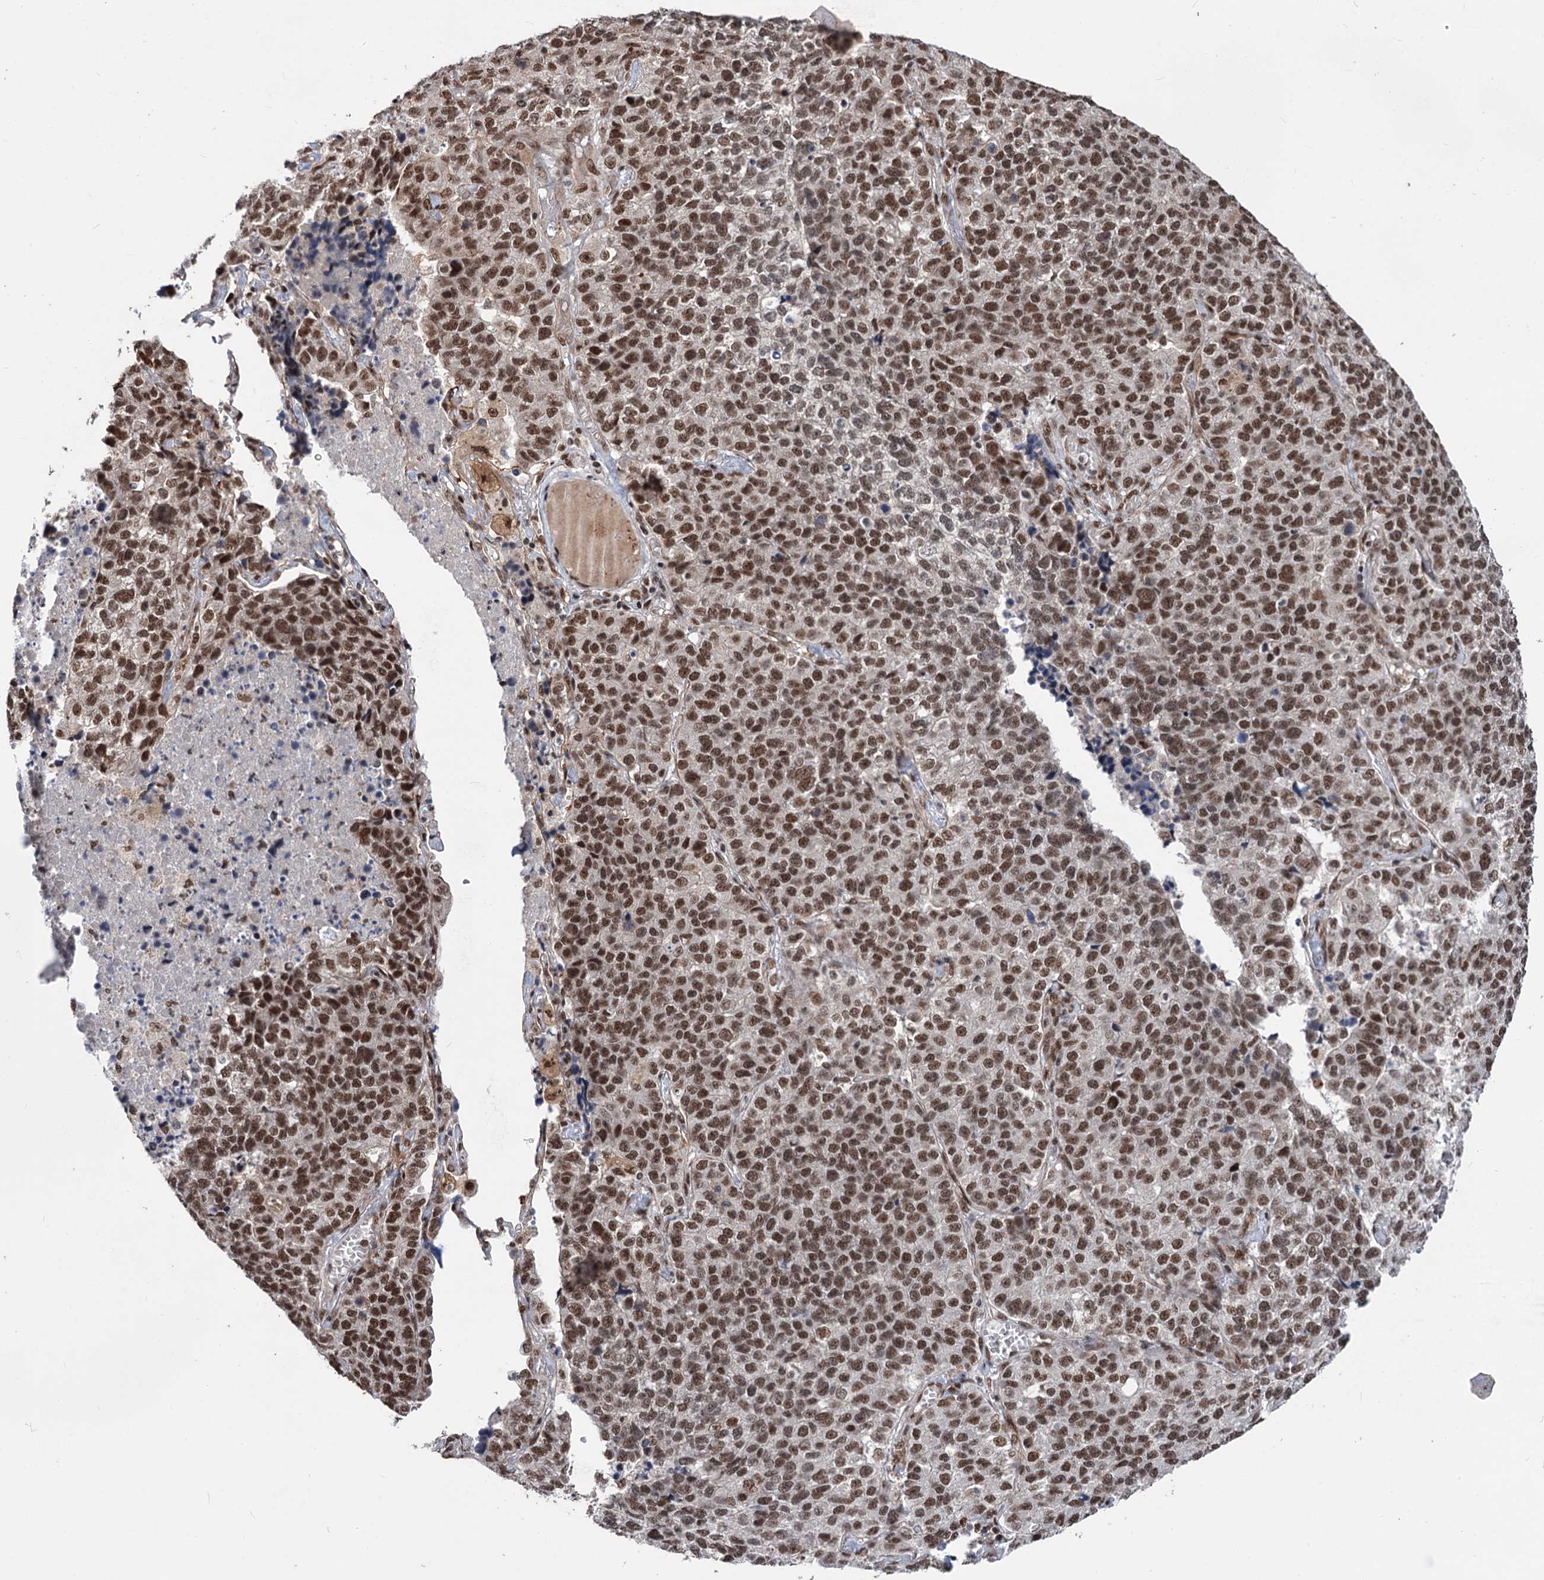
{"staining": {"intensity": "strong", "quantity": ">75%", "location": "nuclear"}, "tissue": "lung cancer", "cell_type": "Tumor cells", "image_type": "cancer", "snomed": [{"axis": "morphology", "description": "Adenocarcinoma, NOS"}, {"axis": "topography", "description": "Lung"}], "caption": "Brown immunohistochemical staining in lung cancer displays strong nuclear positivity in about >75% of tumor cells.", "gene": "MAML1", "patient": {"sex": "male", "age": 49}}